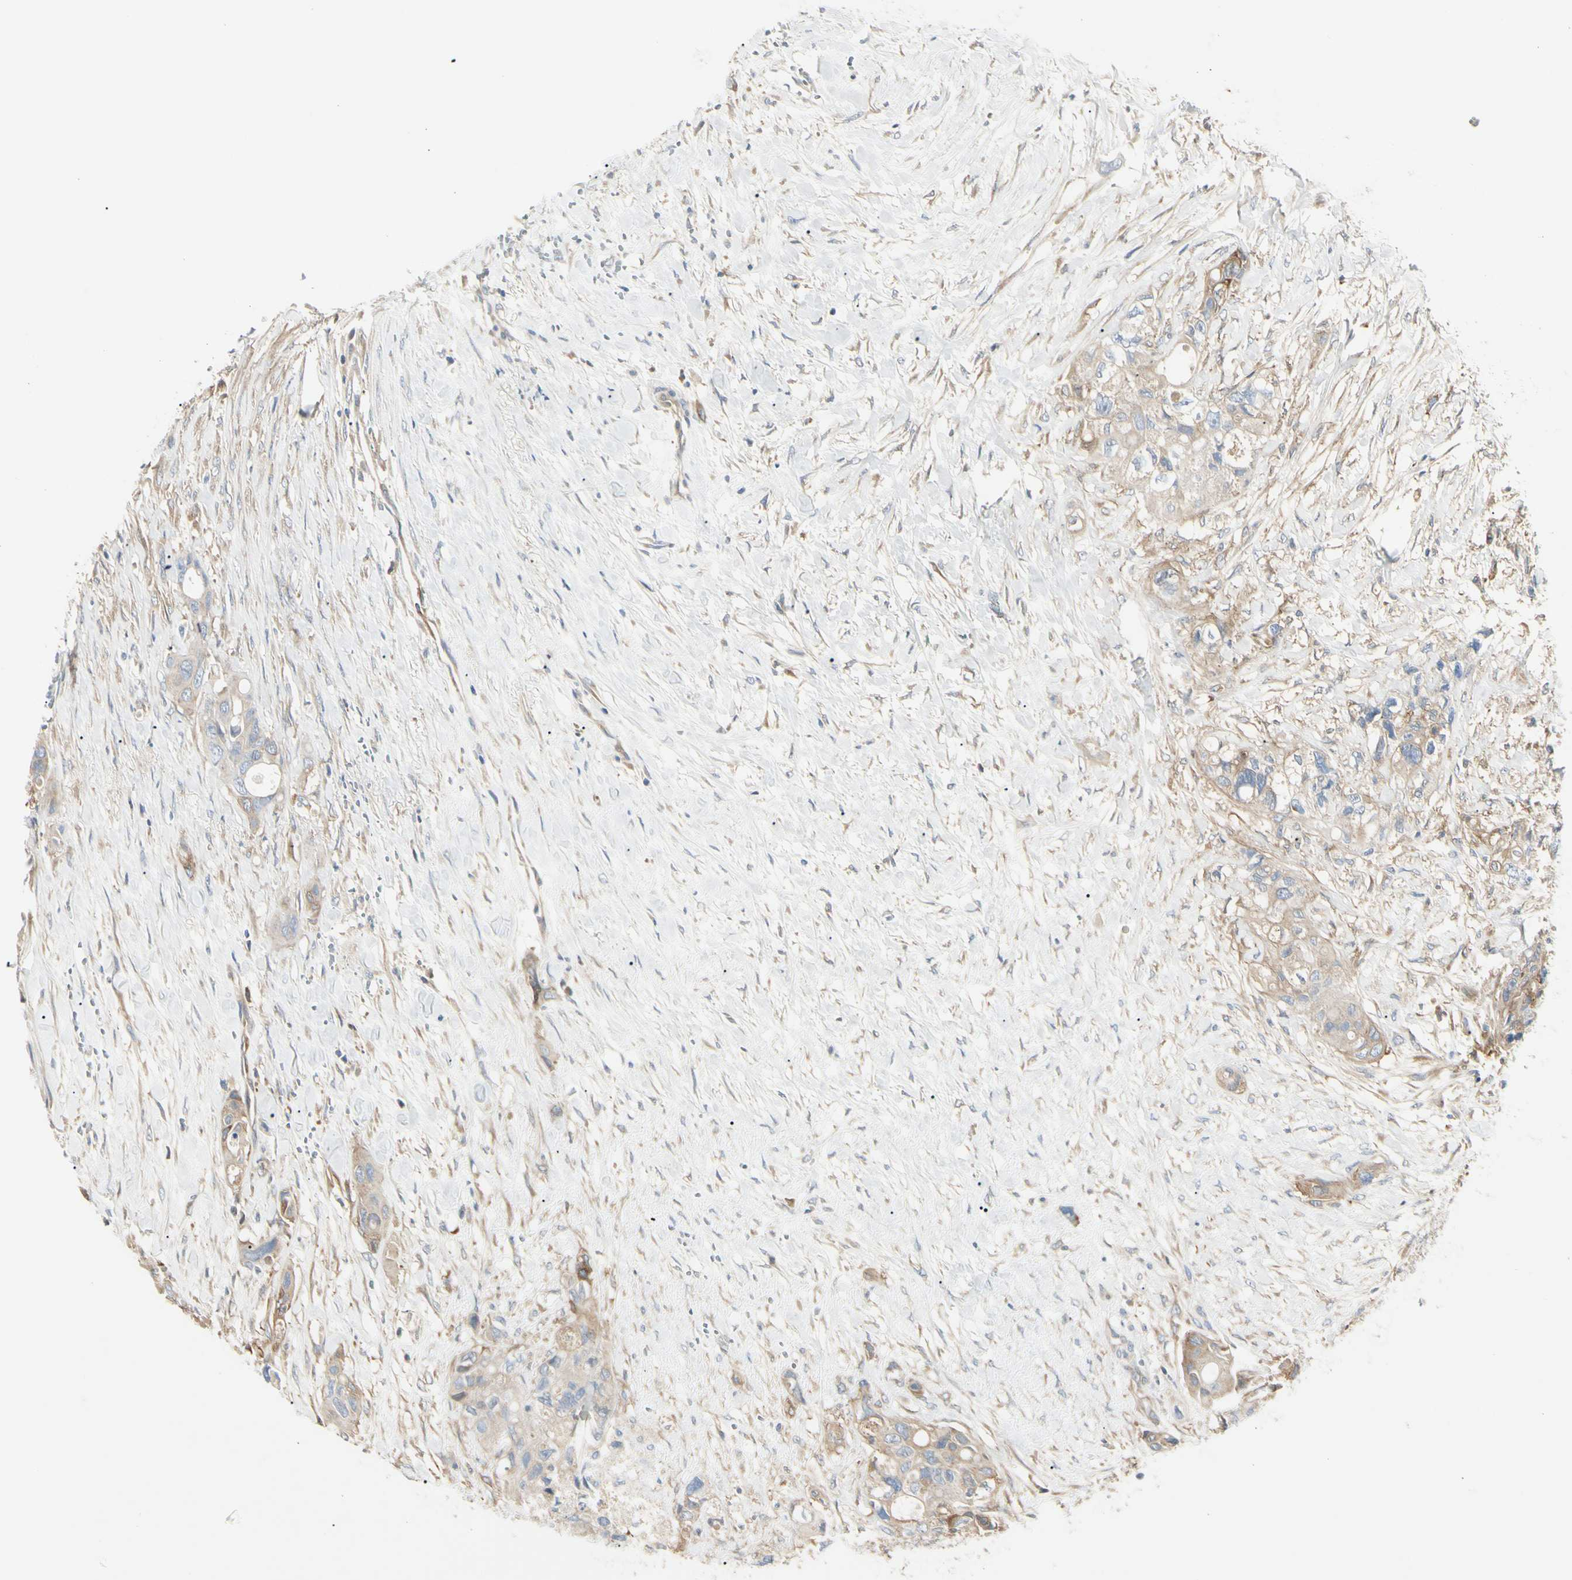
{"staining": {"intensity": "weak", "quantity": ">75%", "location": "cytoplasmic/membranous"}, "tissue": "colorectal cancer", "cell_type": "Tumor cells", "image_type": "cancer", "snomed": [{"axis": "morphology", "description": "Adenocarcinoma, NOS"}, {"axis": "topography", "description": "Colon"}], "caption": "DAB immunohistochemical staining of human colorectal cancer reveals weak cytoplasmic/membranous protein staining in approximately >75% of tumor cells.", "gene": "NFKB2", "patient": {"sex": "female", "age": 57}}